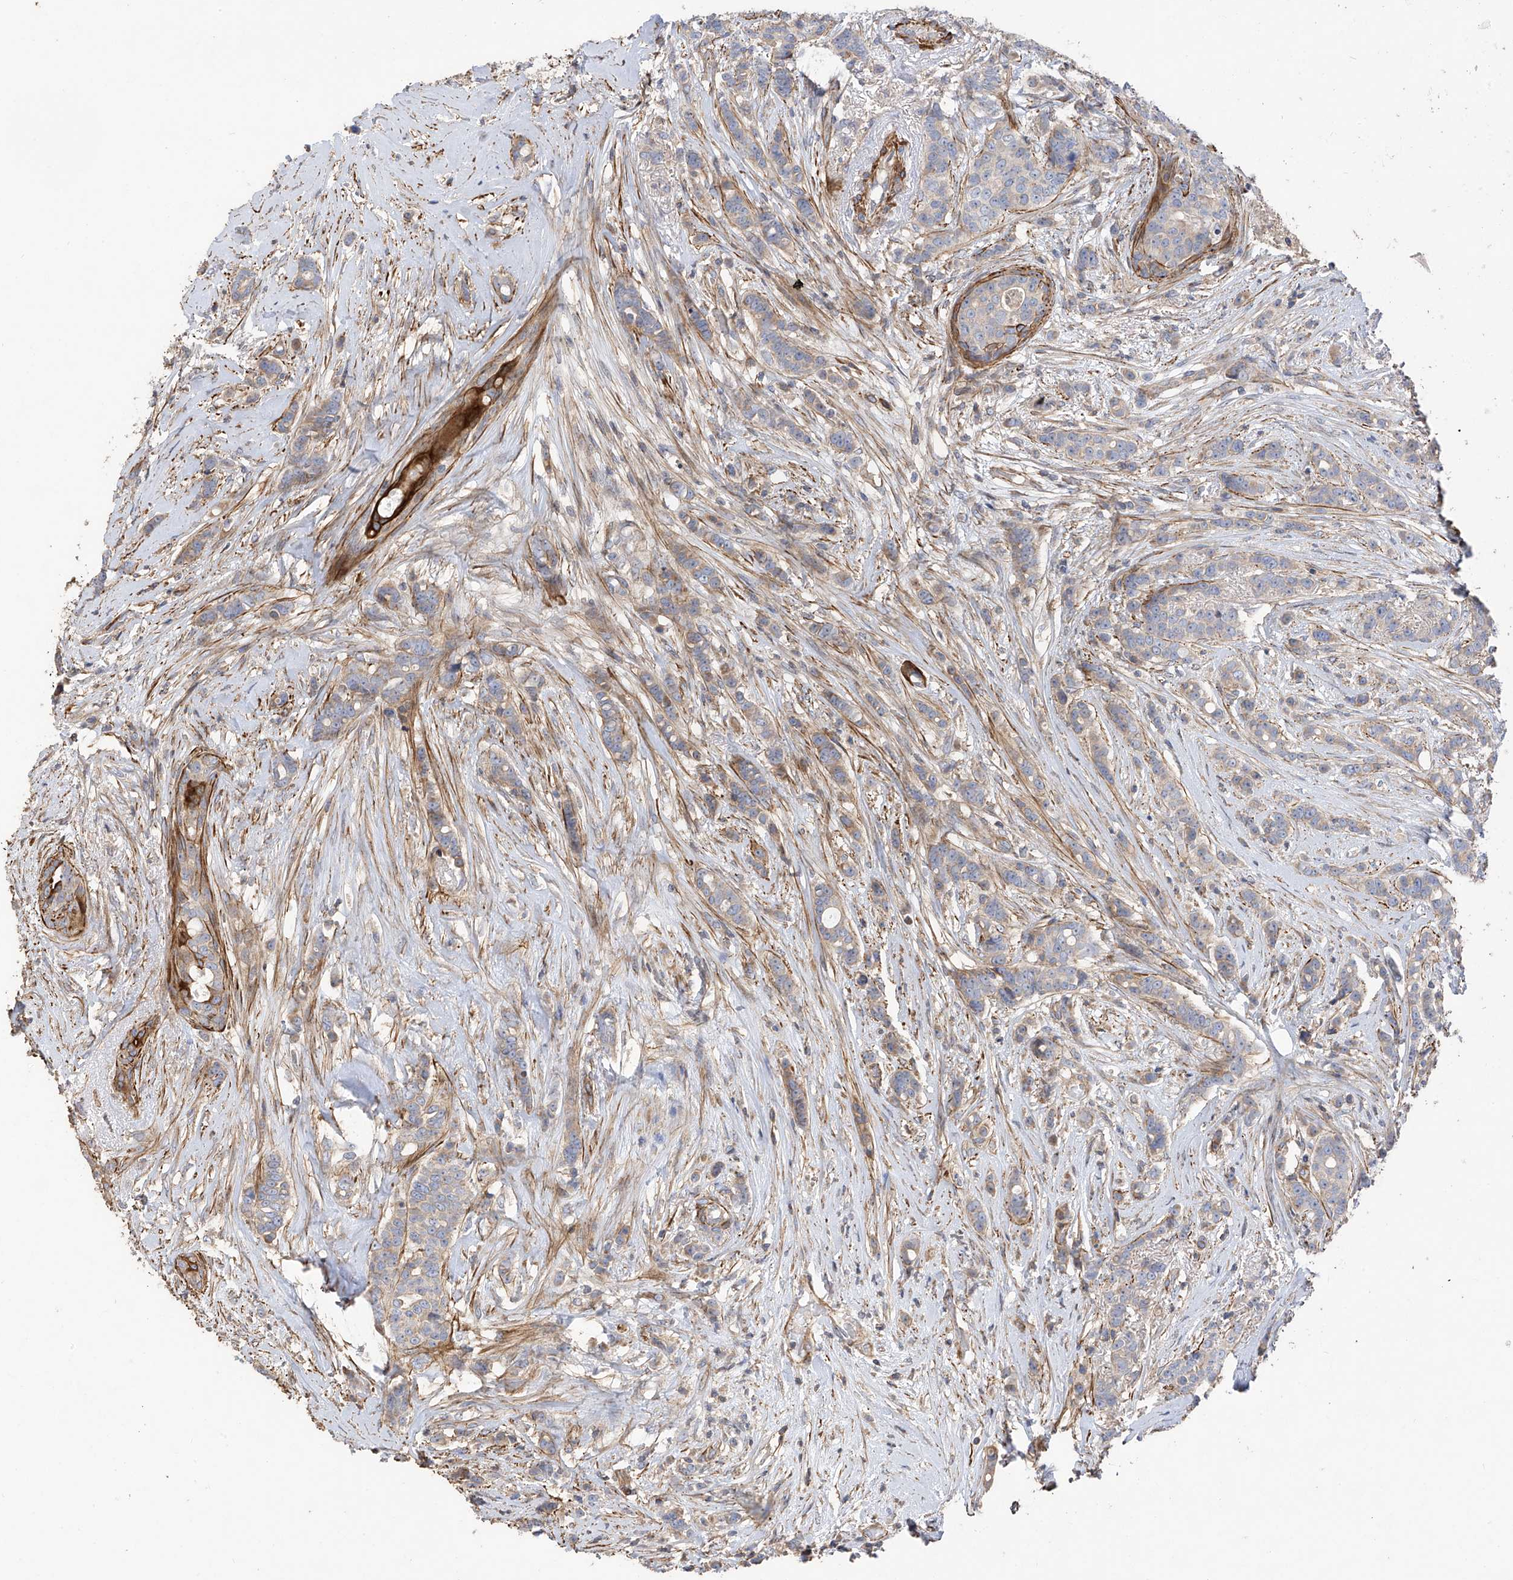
{"staining": {"intensity": "moderate", "quantity": "<25%", "location": "cytoplasmic/membranous"}, "tissue": "breast cancer", "cell_type": "Tumor cells", "image_type": "cancer", "snomed": [{"axis": "morphology", "description": "Lobular carcinoma"}, {"axis": "topography", "description": "Breast"}], "caption": "A brown stain highlights moderate cytoplasmic/membranous expression of a protein in human breast cancer tumor cells. The protein is stained brown, and the nuclei are stained in blue (DAB IHC with brightfield microscopy, high magnification).", "gene": "SLC43A3", "patient": {"sex": "female", "age": 51}}